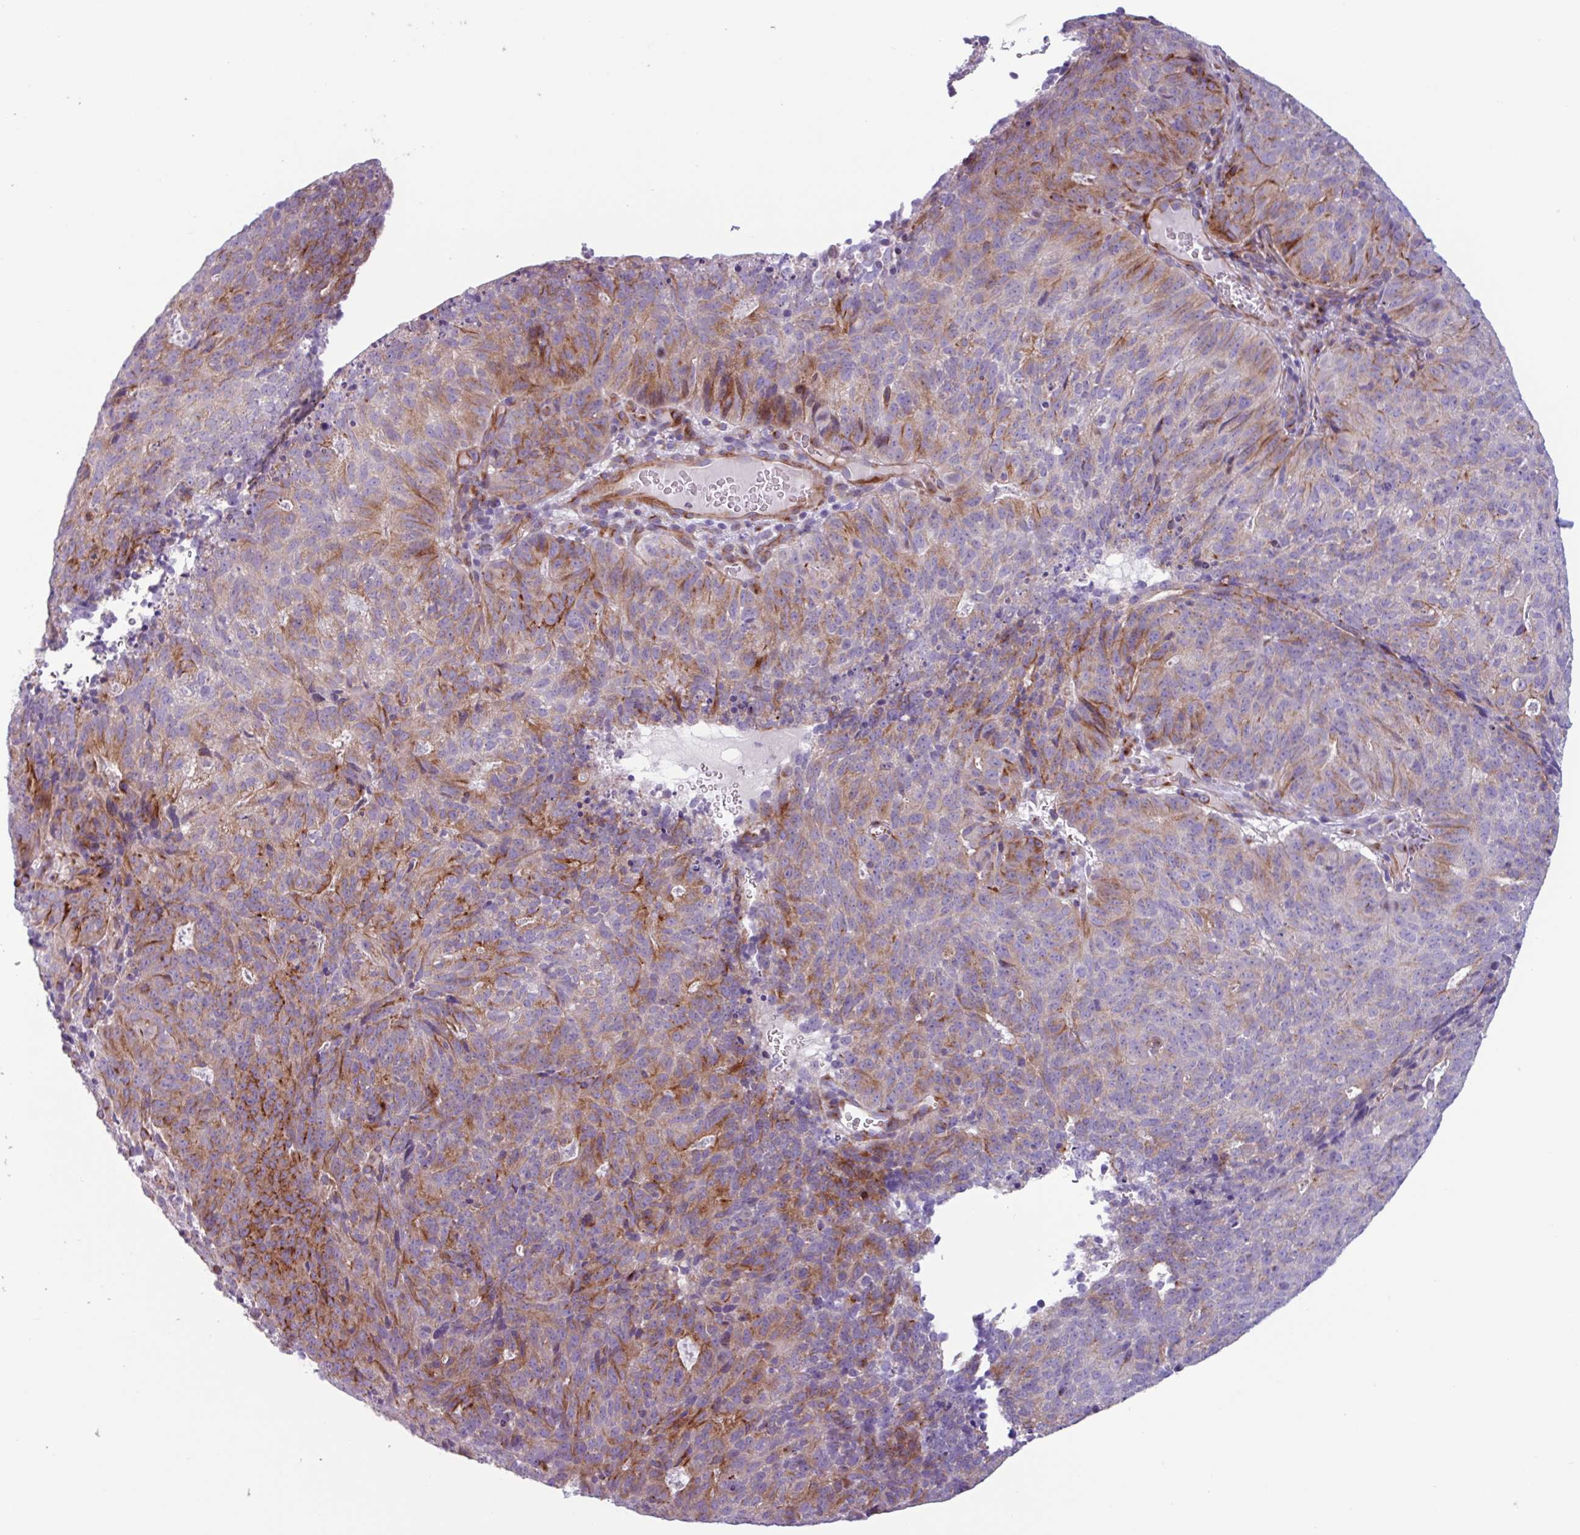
{"staining": {"intensity": "moderate", "quantity": "25%-75%", "location": "cytoplasmic/membranous"}, "tissue": "cervical cancer", "cell_type": "Tumor cells", "image_type": "cancer", "snomed": [{"axis": "morphology", "description": "Adenocarcinoma, NOS"}, {"axis": "topography", "description": "Cervix"}], "caption": "A brown stain labels moderate cytoplasmic/membranous staining of a protein in human cervical adenocarcinoma tumor cells.", "gene": "ADGRE1", "patient": {"sex": "female", "age": 38}}